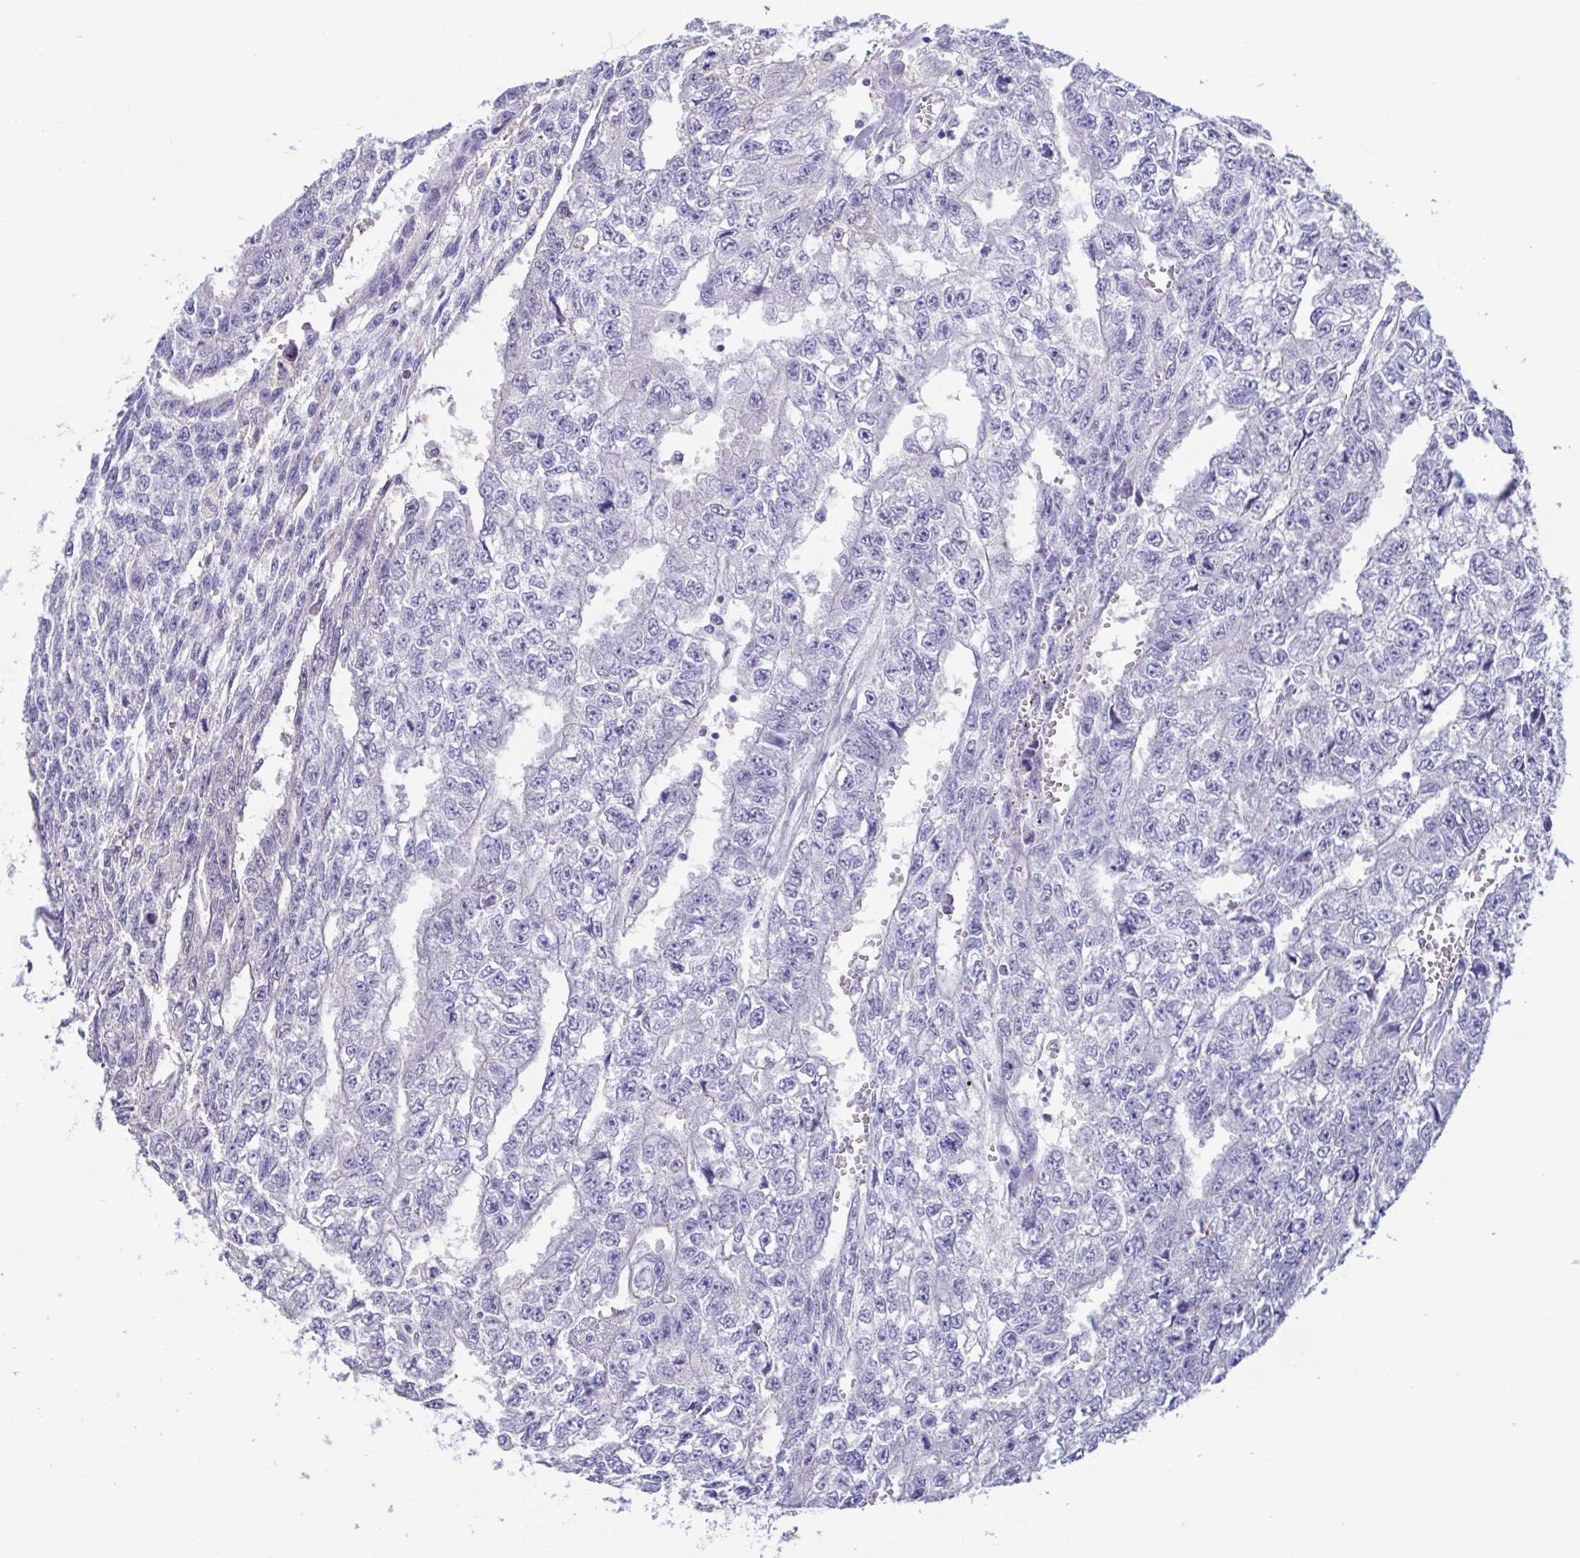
{"staining": {"intensity": "negative", "quantity": "none", "location": "none"}, "tissue": "testis cancer", "cell_type": "Tumor cells", "image_type": "cancer", "snomed": [{"axis": "morphology", "description": "Carcinoma, Embryonal, NOS"}, {"axis": "morphology", "description": "Teratoma, malignant, NOS"}, {"axis": "topography", "description": "Testis"}], "caption": "Tumor cells are negative for brown protein staining in embryonal carcinoma (testis).", "gene": "TREH", "patient": {"sex": "male", "age": 24}}